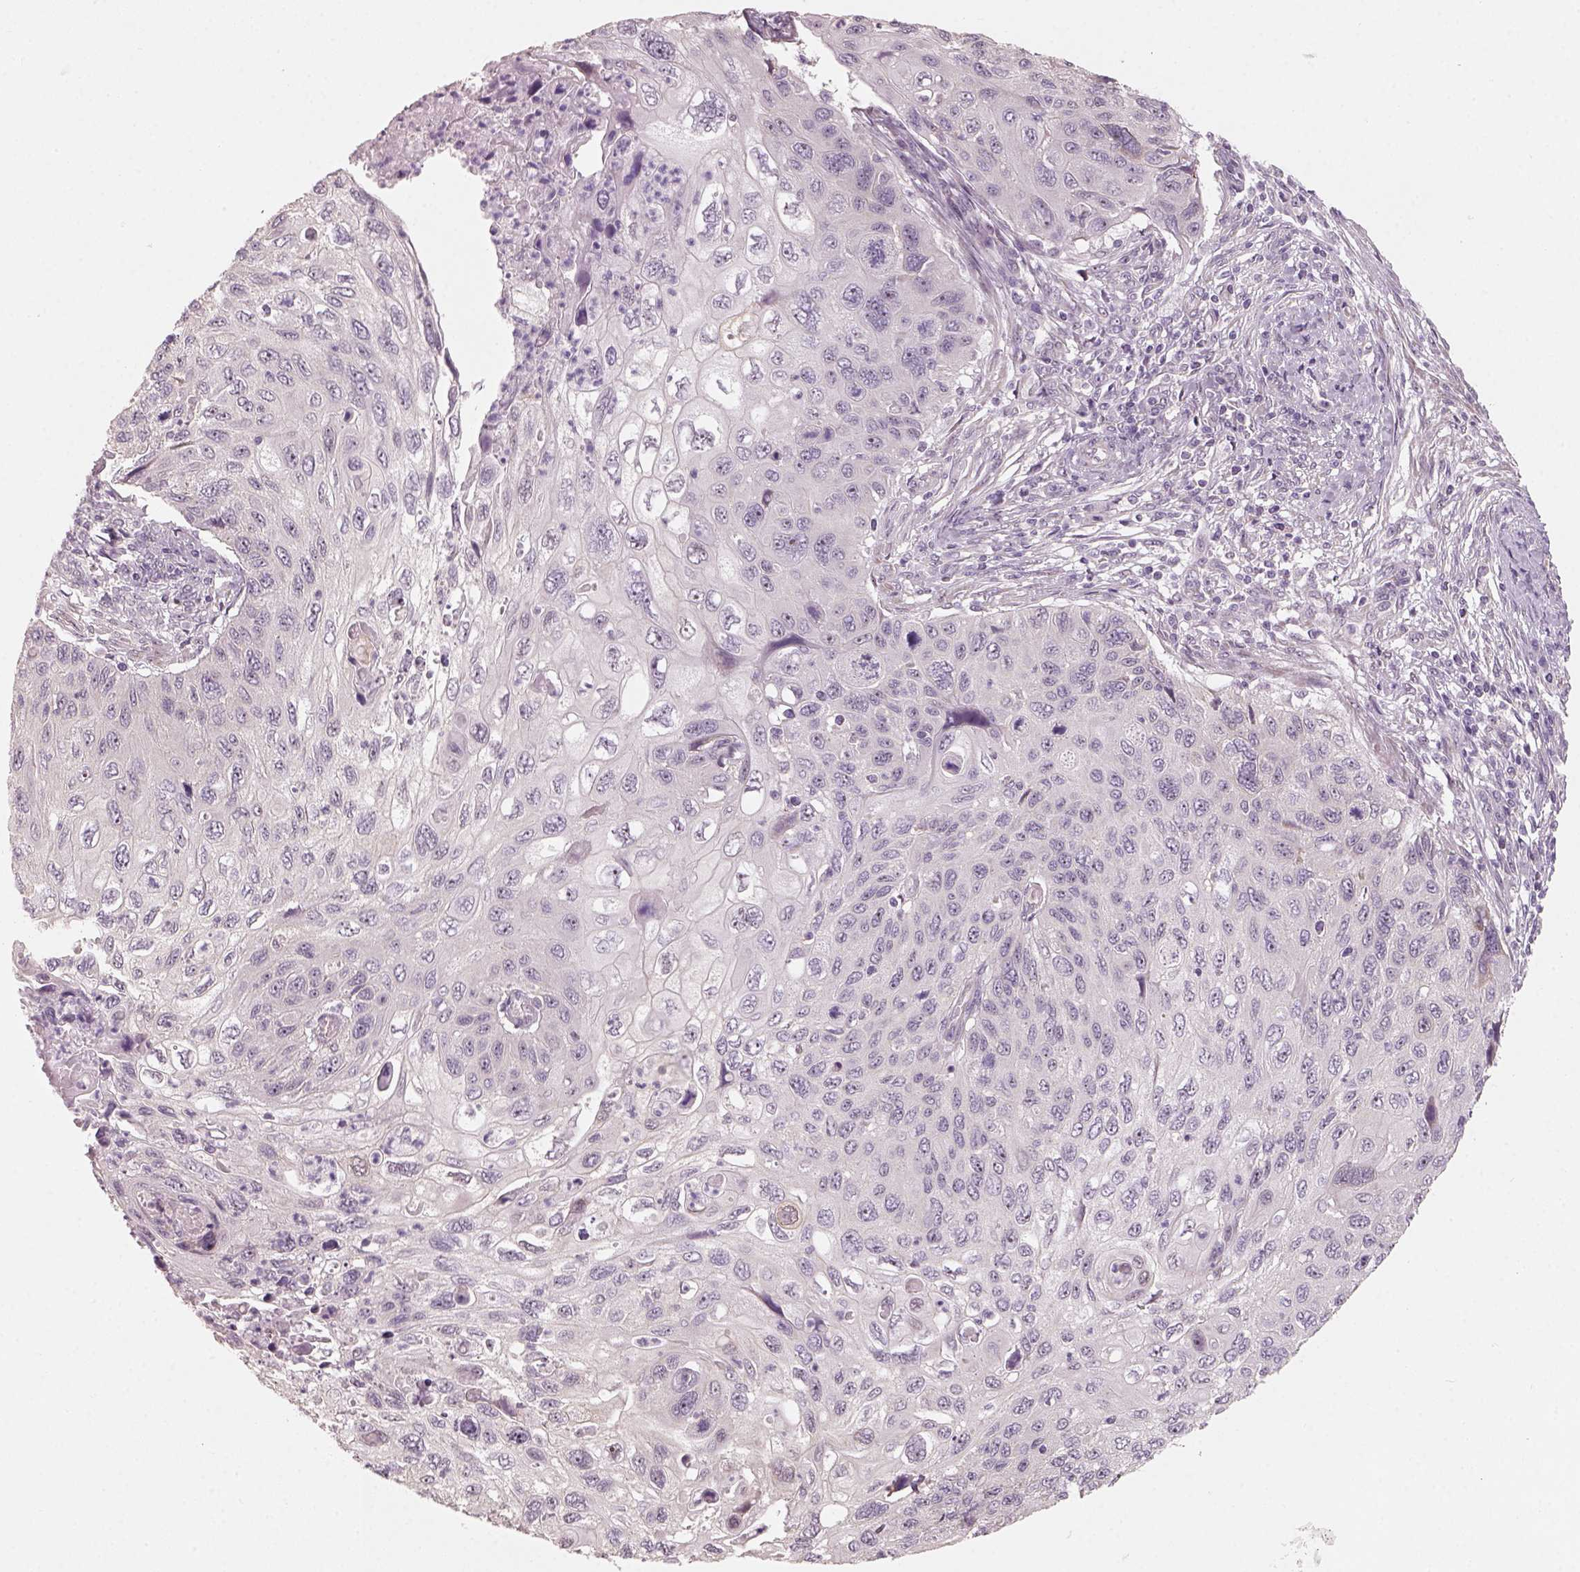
{"staining": {"intensity": "negative", "quantity": "none", "location": "none"}, "tissue": "cervical cancer", "cell_type": "Tumor cells", "image_type": "cancer", "snomed": [{"axis": "morphology", "description": "Squamous cell carcinoma, NOS"}, {"axis": "topography", "description": "Cervix"}], "caption": "Cervical cancer was stained to show a protein in brown. There is no significant staining in tumor cells.", "gene": "CDS1", "patient": {"sex": "female", "age": 70}}